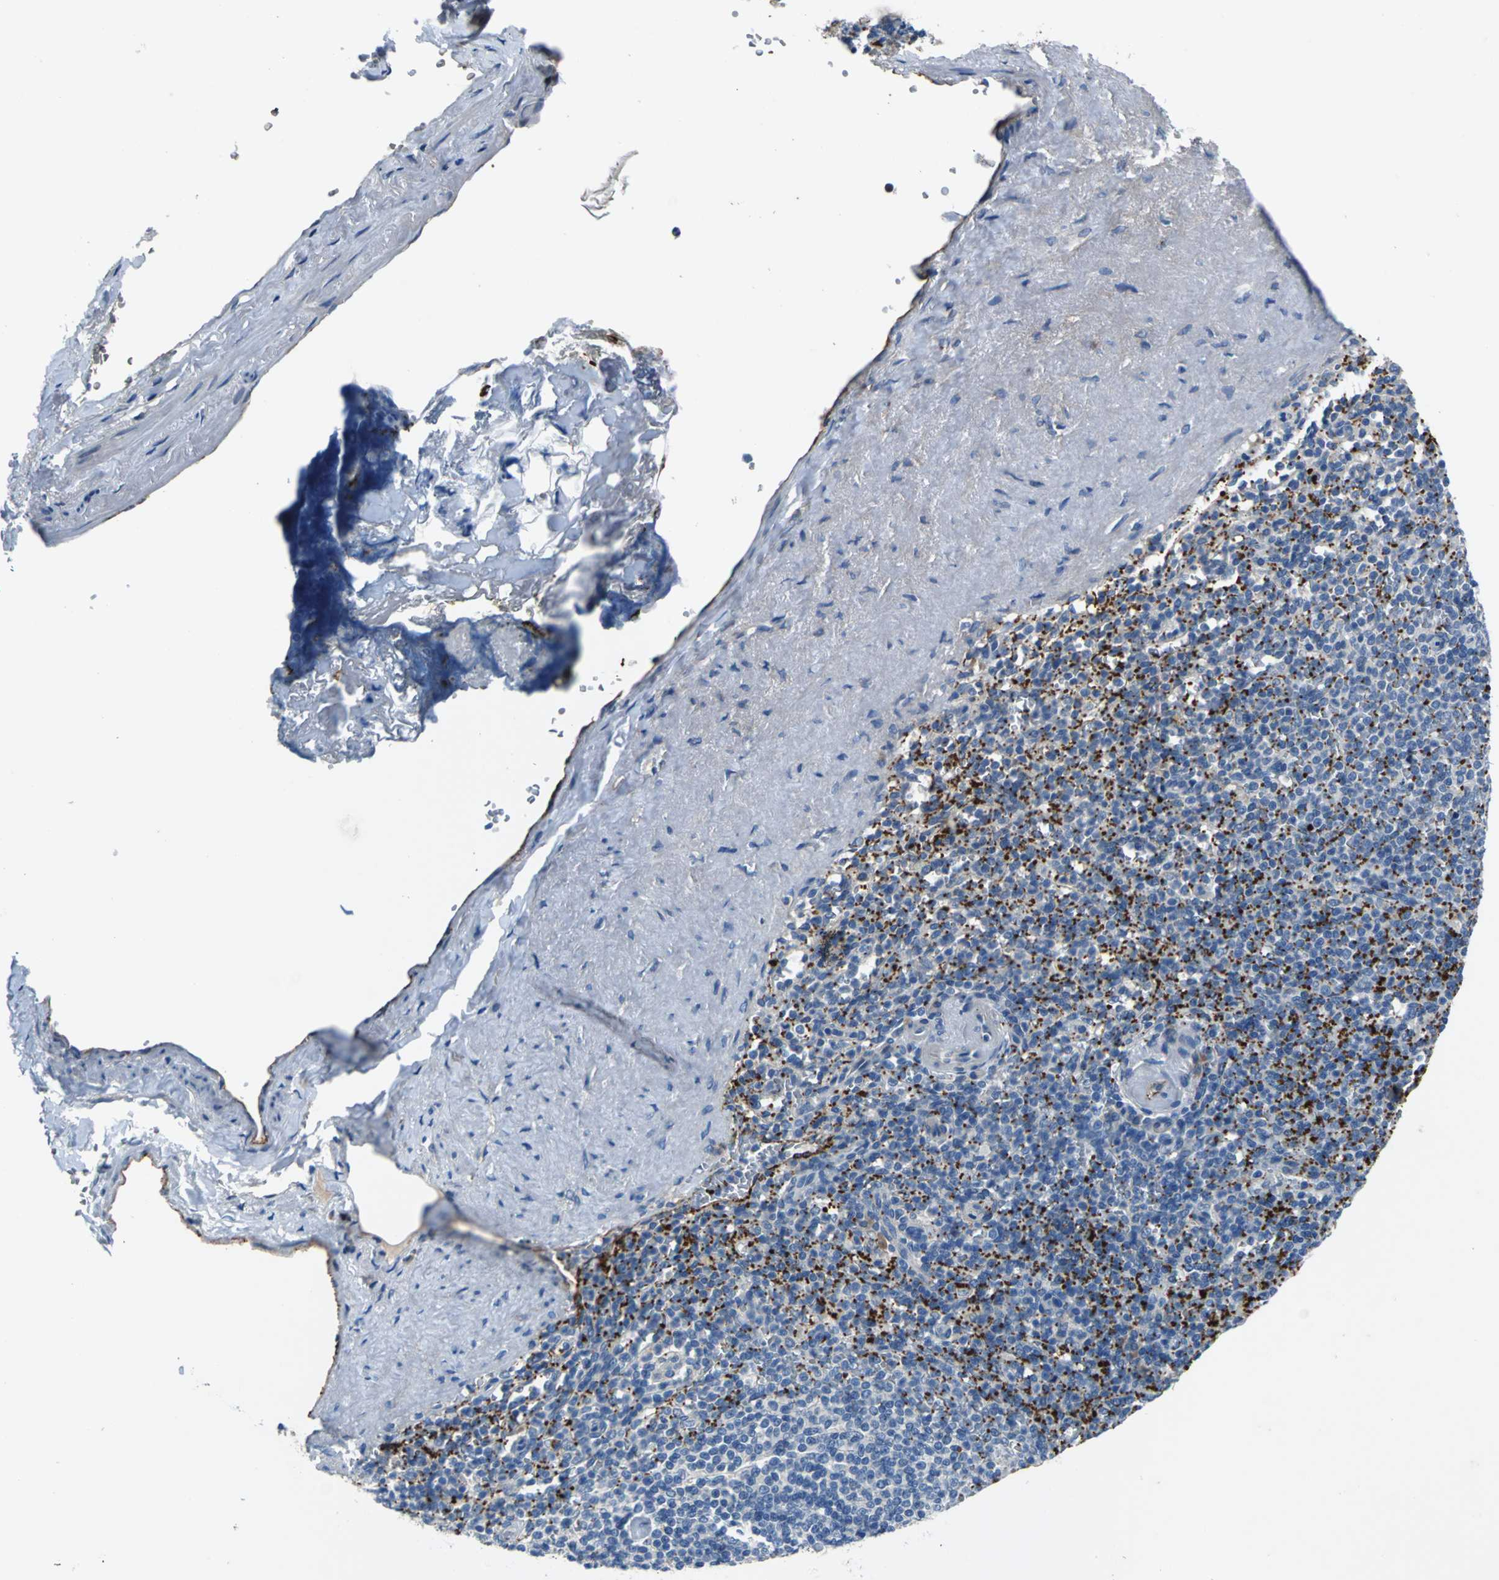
{"staining": {"intensity": "negative", "quantity": "none", "location": "none"}, "tissue": "spleen", "cell_type": "Cells in red pulp", "image_type": "normal", "snomed": [{"axis": "morphology", "description": "Normal tissue, NOS"}, {"axis": "topography", "description": "Spleen"}], "caption": "Immunohistochemical staining of normal spleen reveals no significant positivity in cells in red pulp. The staining is performed using DAB brown chromogen with nuclei counter-stained in using hematoxylin.", "gene": "SELP", "patient": {"sex": "female", "age": 74}}